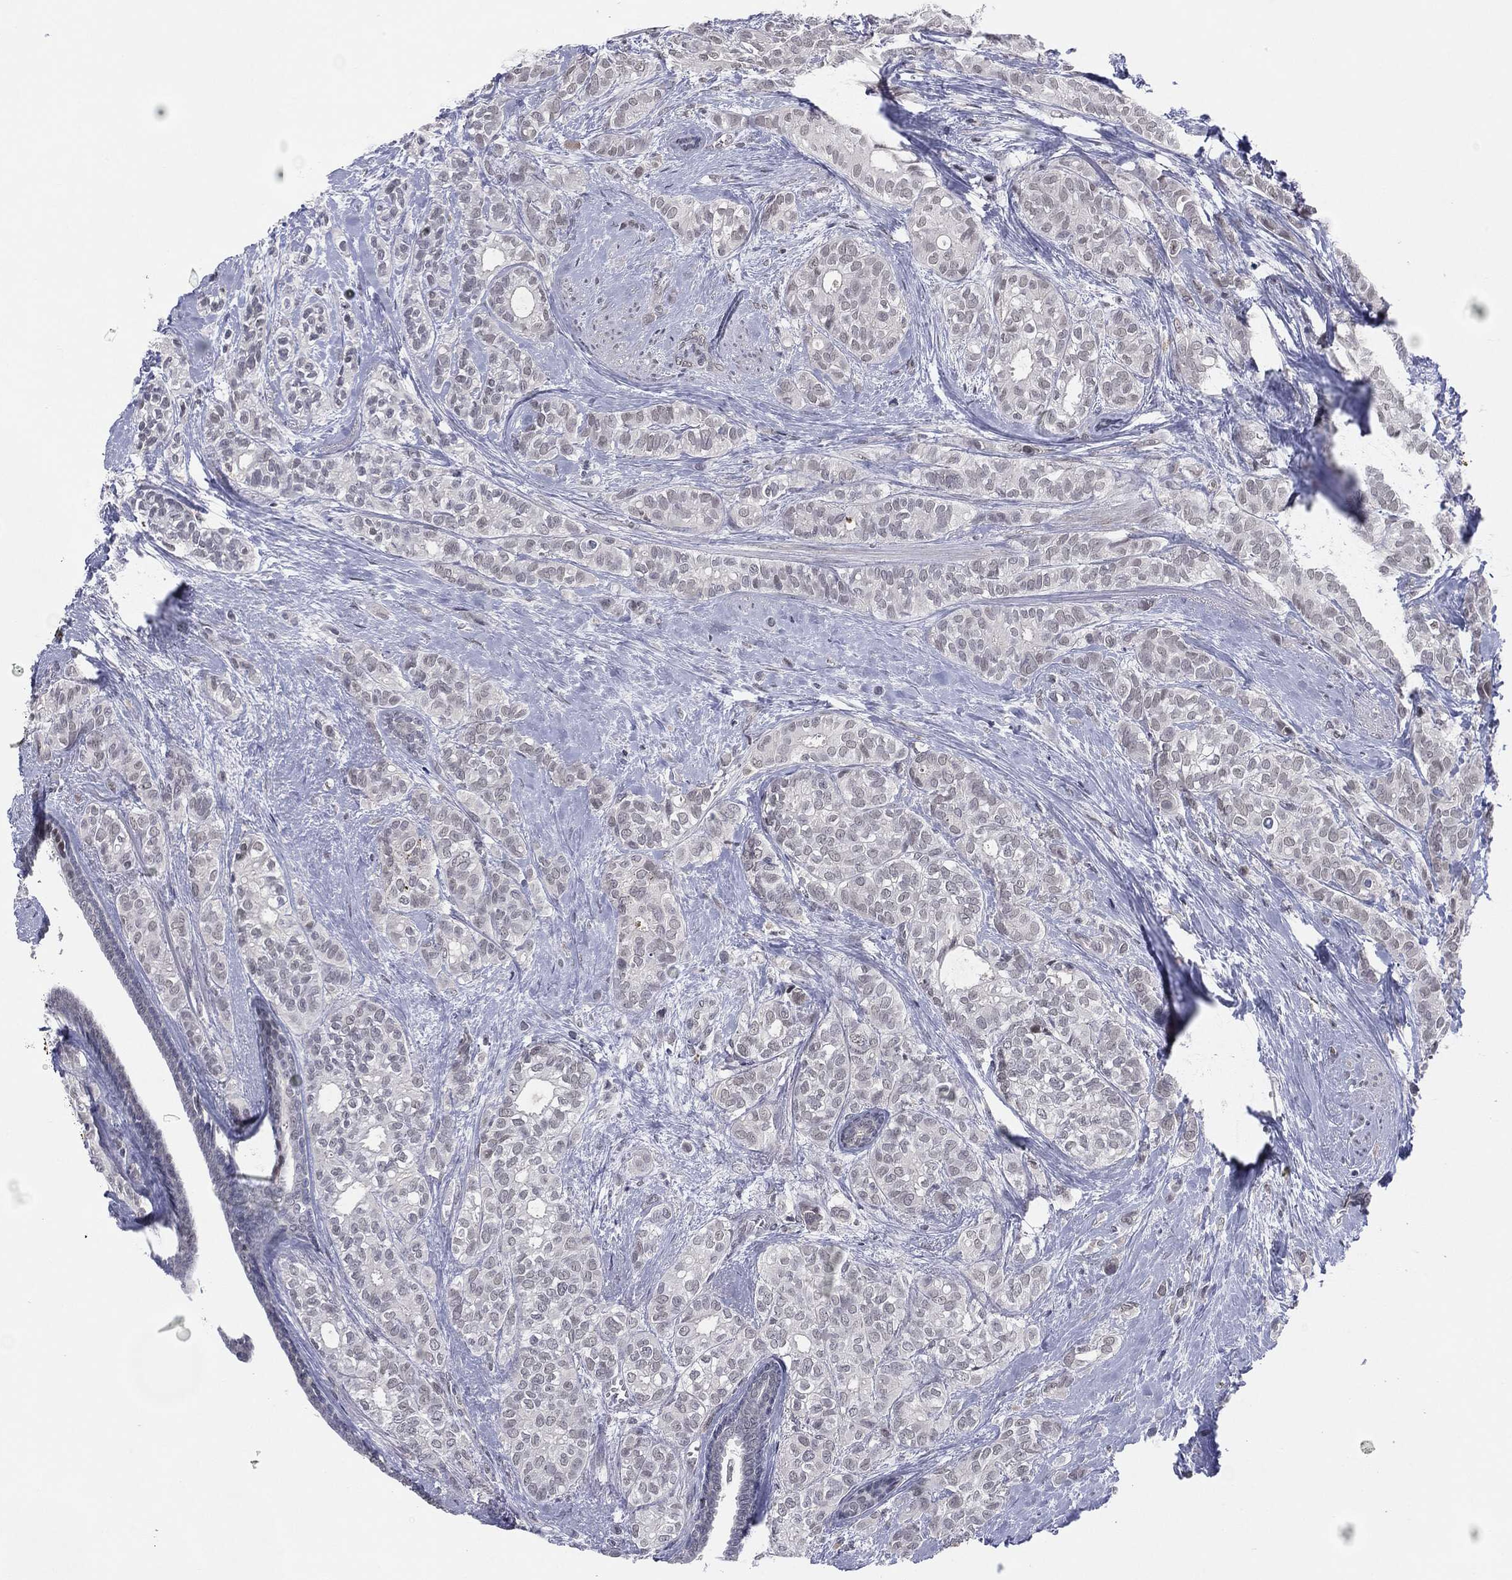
{"staining": {"intensity": "negative", "quantity": "none", "location": "none"}, "tissue": "breast cancer", "cell_type": "Tumor cells", "image_type": "cancer", "snomed": [{"axis": "morphology", "description": "Duct carcinoma"}, {"axis": "topography", "description": "Breast"}], "caption": "High power microscopy photomicrograph of an immunohistochemistry (IHC) histopathology image of breast cancer (invasive ductal carcinoma), revealing no significant staining in tumor cells.", "gene": "SLC5A5", "patient": {"sex": "female", "age": 71}}